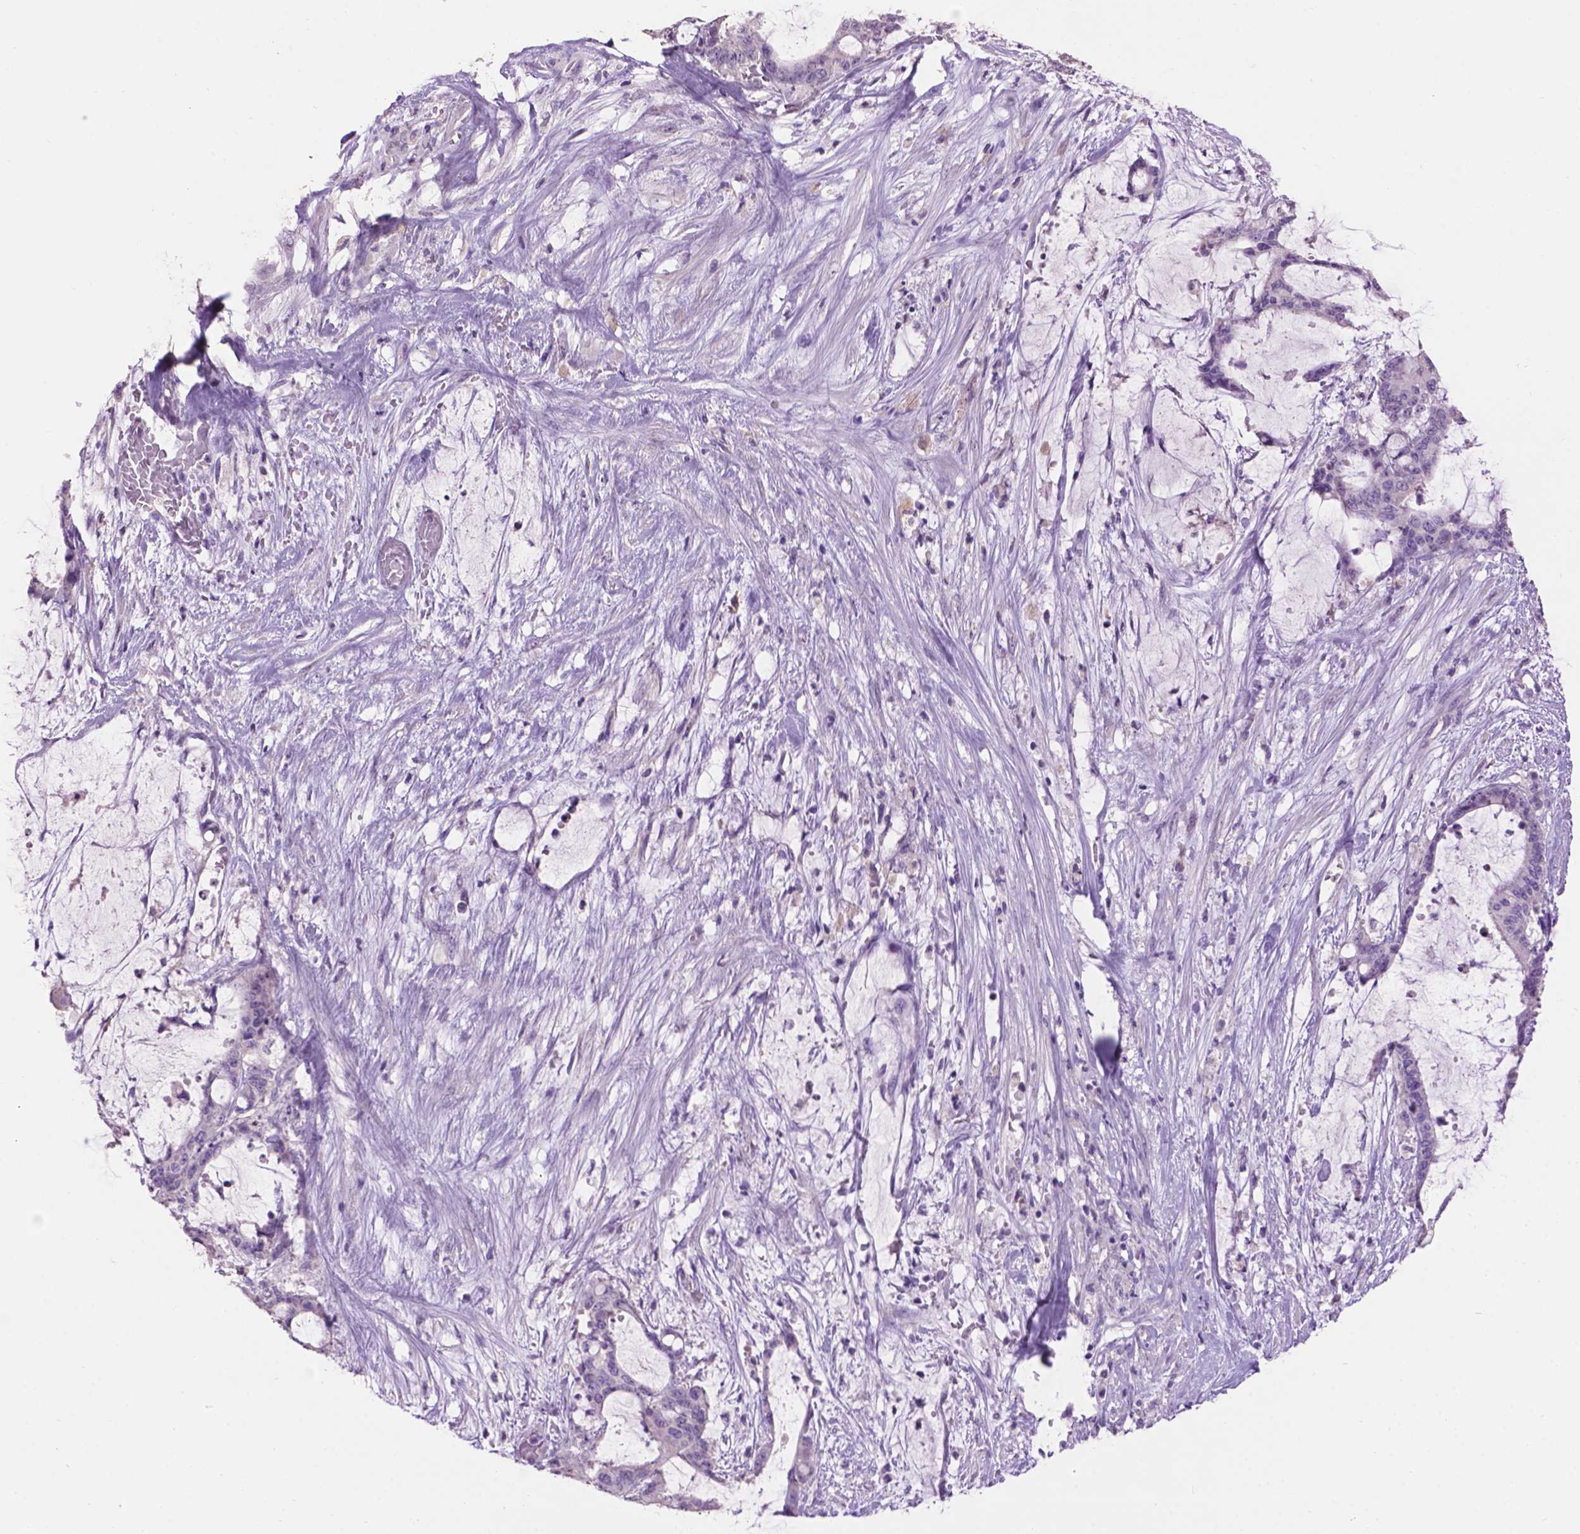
{"staining": {"intensity": "negative", "quantity": "none", "location": "none"}, "tissue": "liver cancer", "cell_type": "Tumor cells", "image_type": "cancer", "snomed": [{"axis": "morphology", "description": "Normal tissue, NOS"}, {"axis": "morphology", "description": "Cholangiocarcinoma"}, {"axis": "topography", "description": "Liver"}, {"axis": "topography", "description": "Peripheral nerve tissue"}], "caption": "An image of liver cholangiocarcinoma stained for a protein exhibits no brown staining in tumor cells.", "gene": "CRYBA4", "patient": {"sex": "female", "age": 73}}